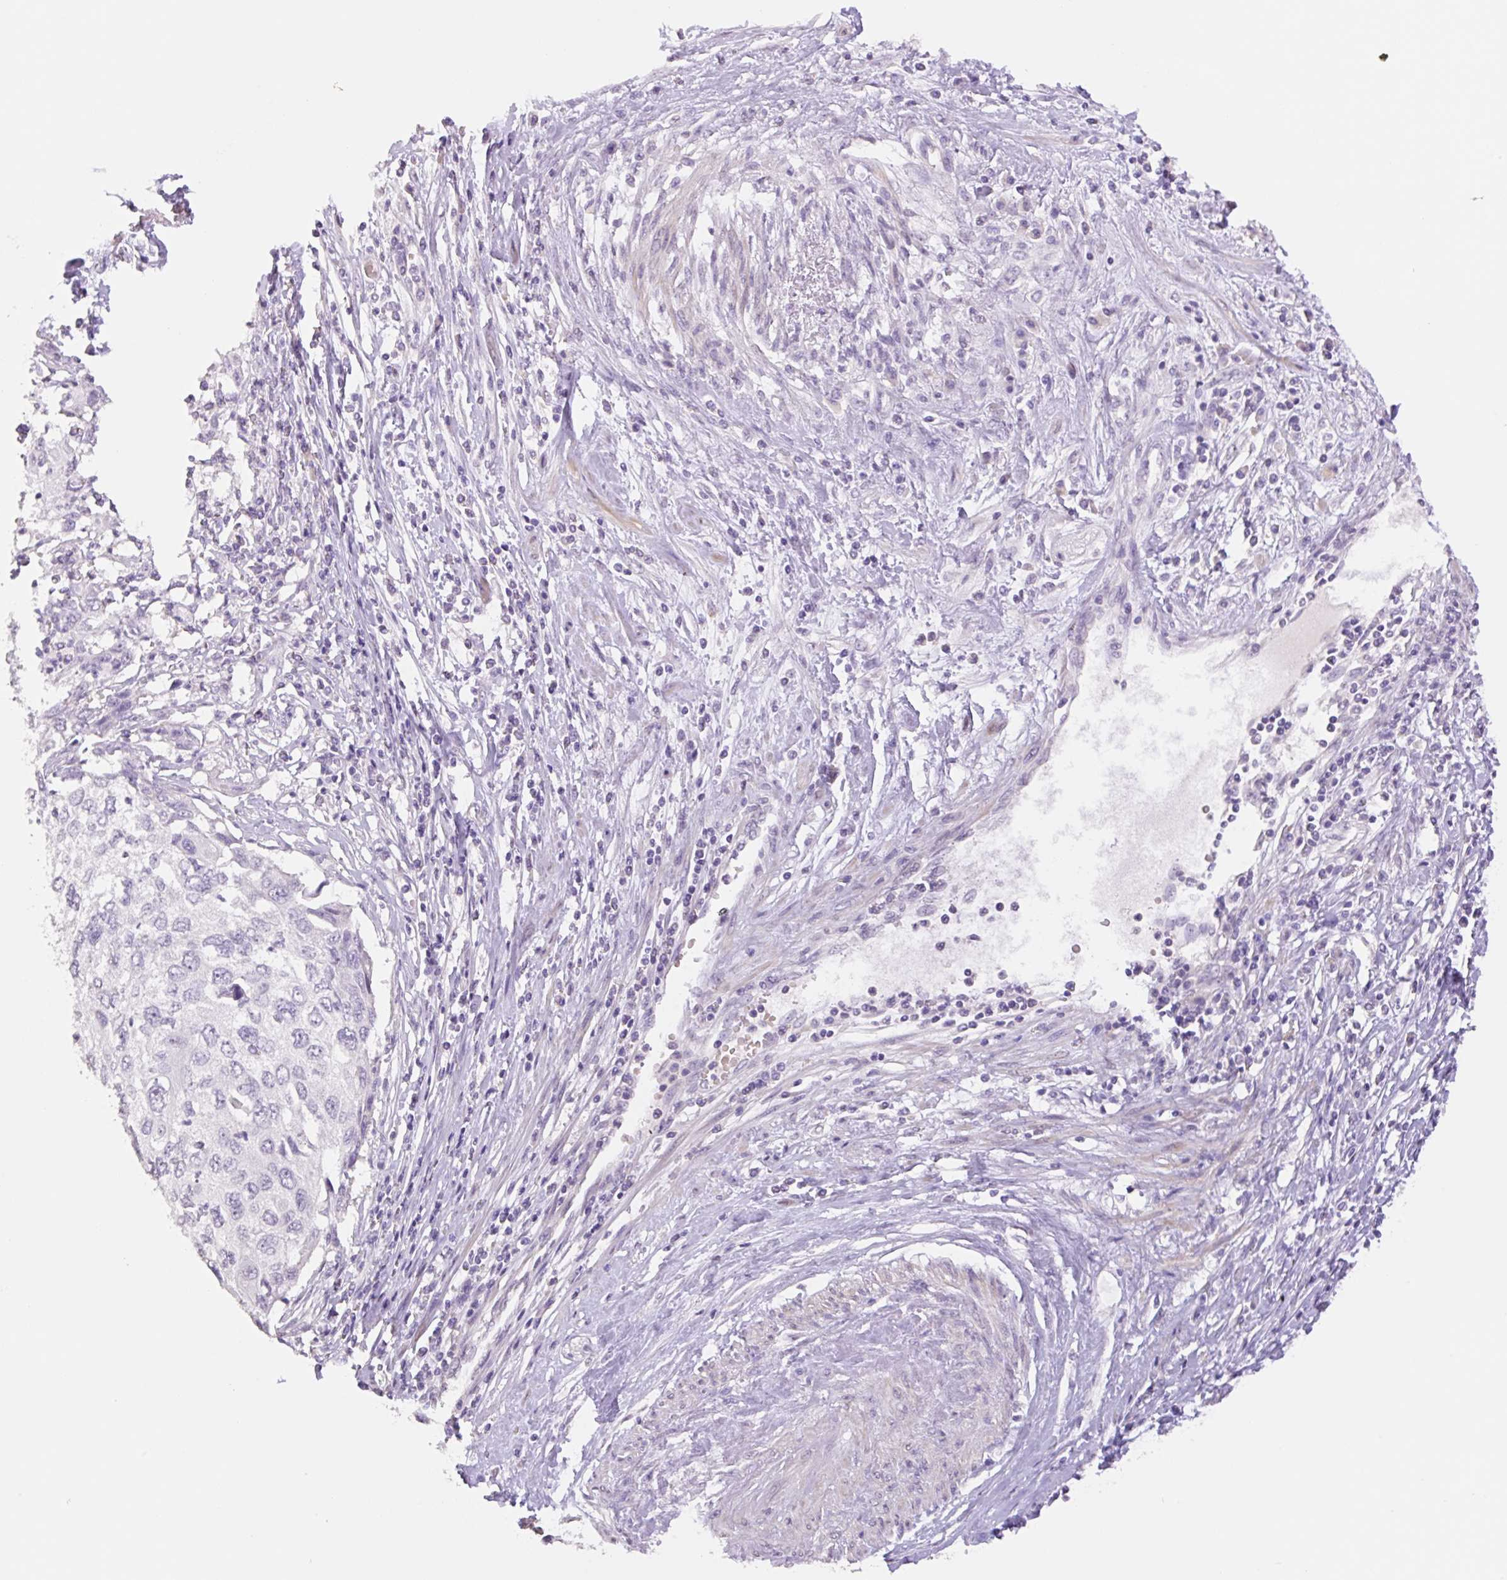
{"staining": {"intensity": "negative", "quantity": "none", "location": "none"}, "tissue": "cervical cancer", "cell_type": "Tumor cells", "image_type": "cancer", "snomed": [{"axis": "morphology", "description": "Squamous cell carcinoma, NOS"}, {"axis": "topography", "description": "Cervix"}], "caption": "An image of human cervical cancer (squamous cell carcinoma) is negative for staining in tumor cells. (Brightfield microscopy of DAB IHC at high magnification).", "gene": "HCRTR2", "patient": {"sex": "female", "age": 70}}